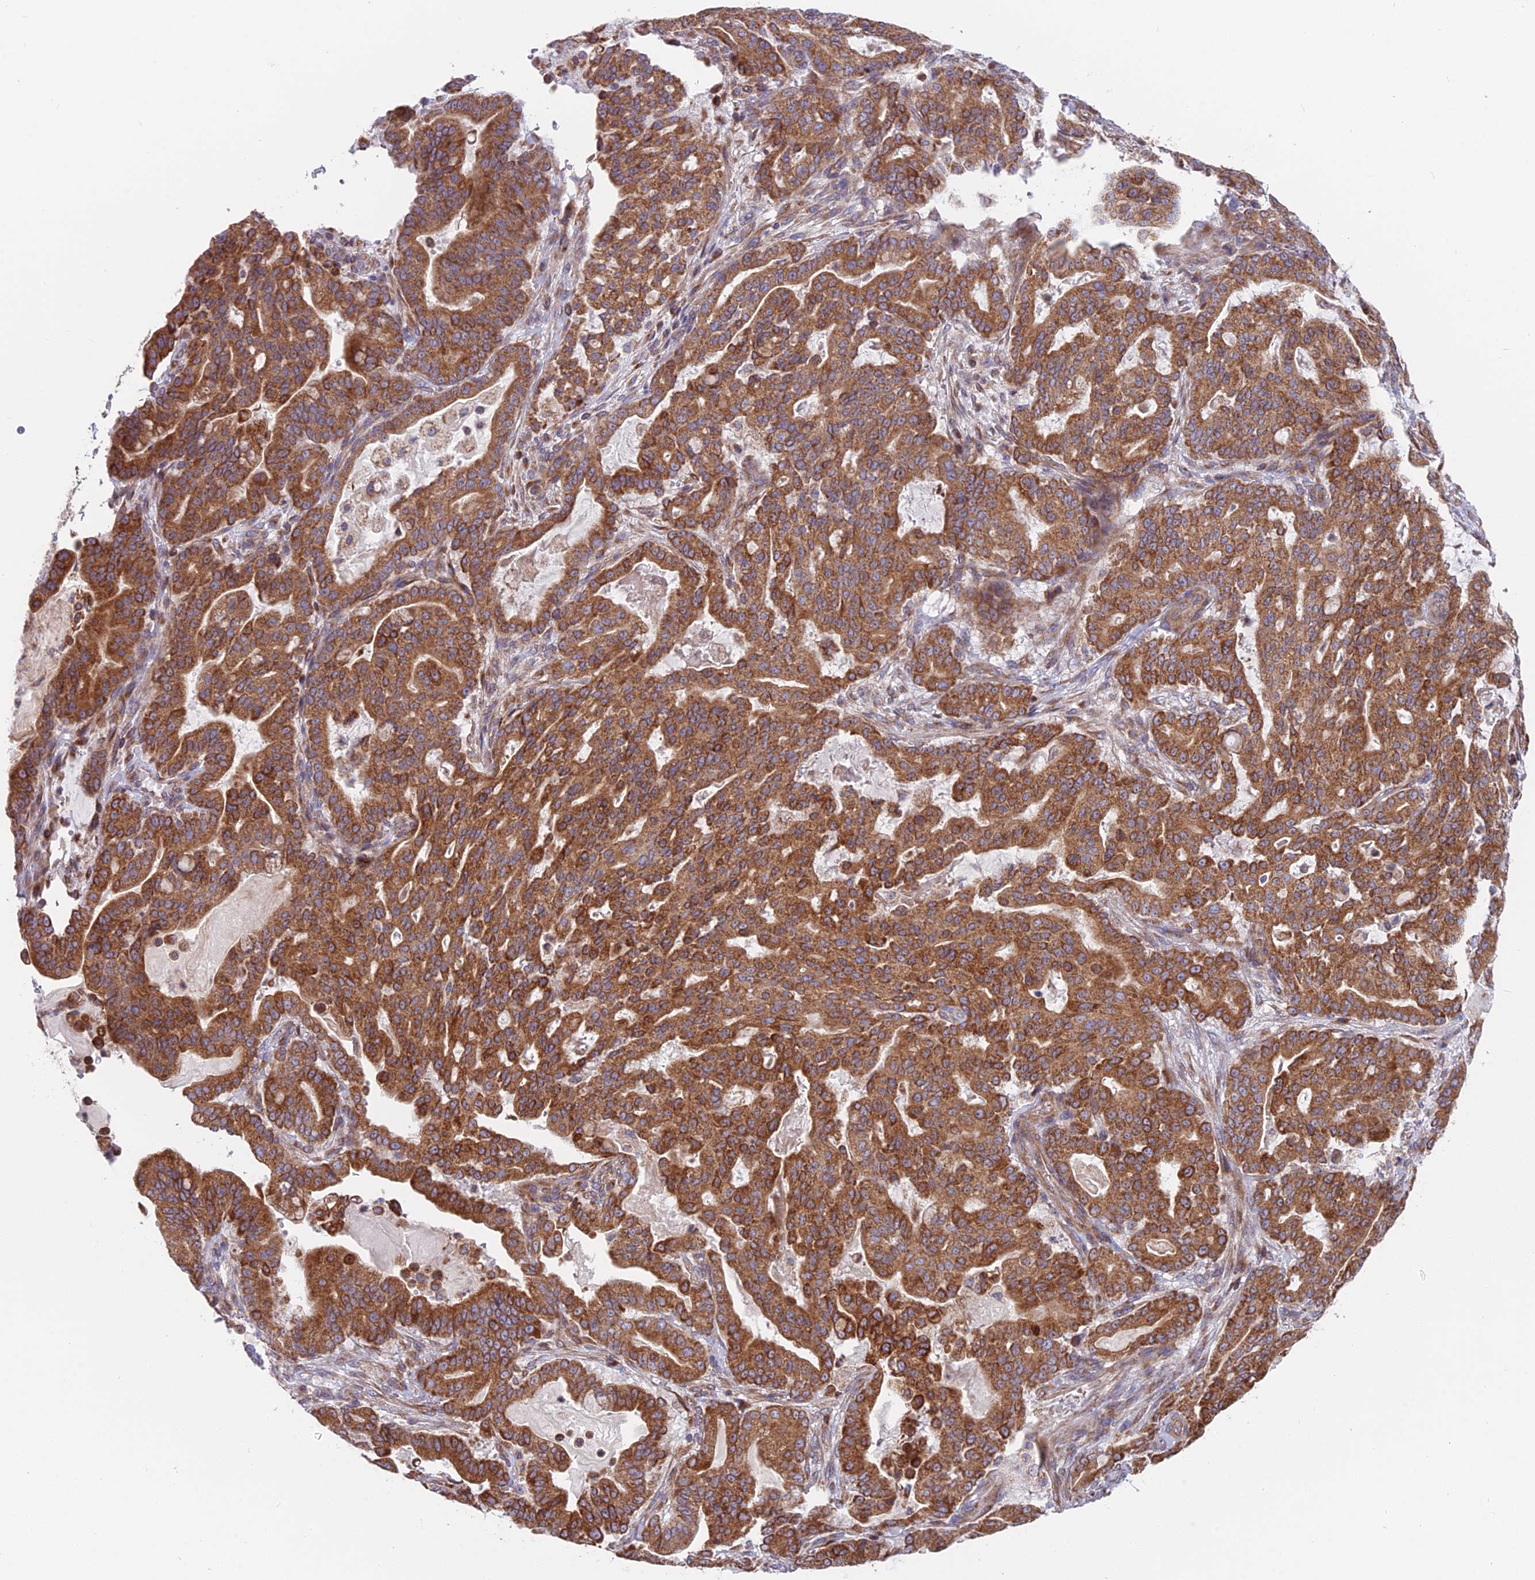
{"staining": {"intensity": "strong", "quantity": ">75%", "location": "cytoplasmic/membranous"}, "tissue": "pancreatic cancer", "cell_type": "Tumor cells", "image_type": "cancer", "snomed": [{"axis": "morphology", "description": "Adenocarcinoma, NOS"}, {"axis": "topography", "description": "Pancreas"}], "caption": "Strong cytoplasmic/membranous protein expression is identified in about >75% of tumor cells in pancreatic cancer (adenocarcinoma).", "gene": "TBC1D20", "patient": {"sex": "male", "age": 63}}